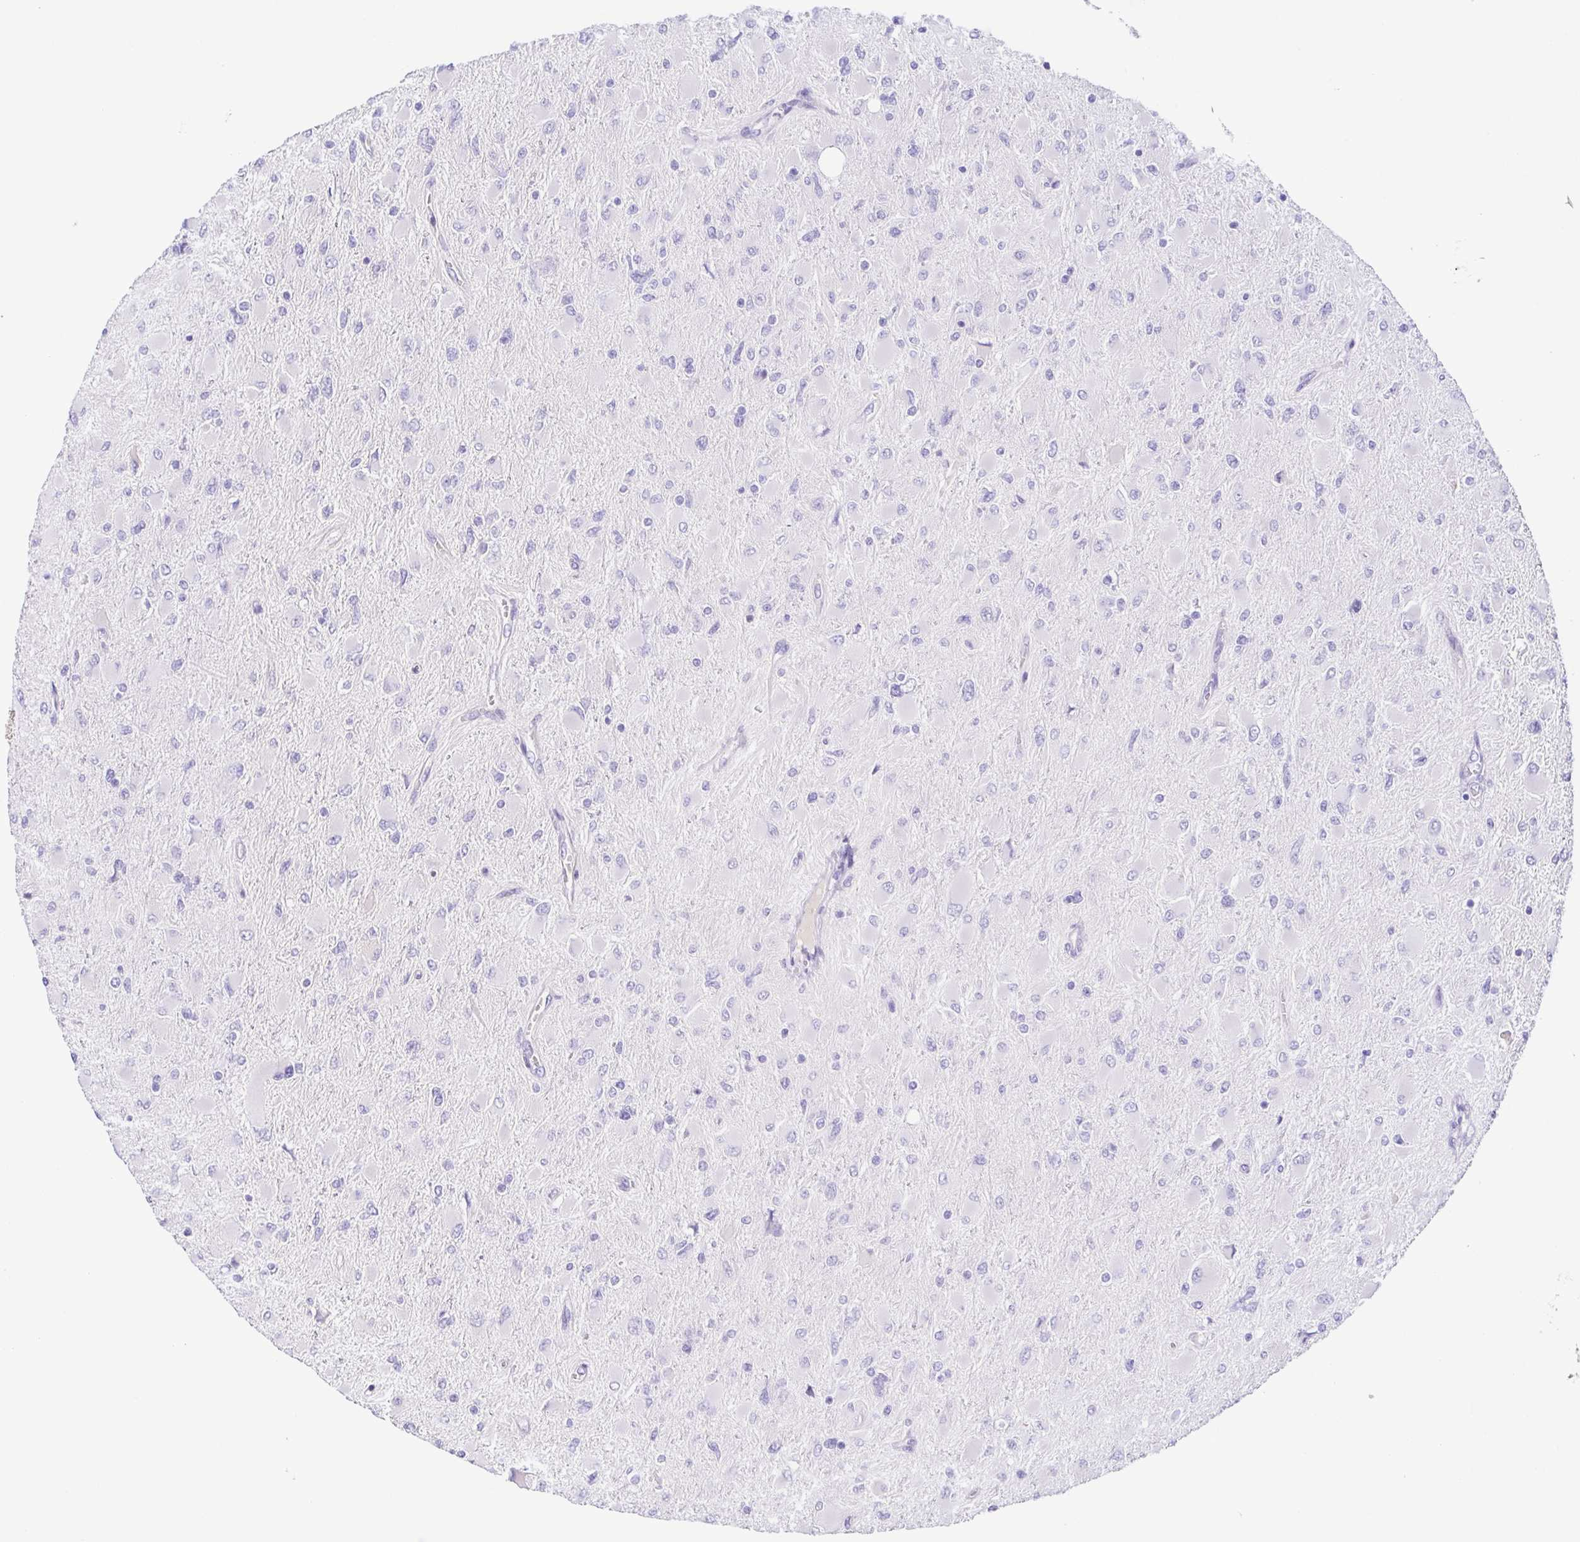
{"staining": {"intensity": "negative", "quantity": "none", "location": "none"}, "tissue": "glioma", "cell_type": "Tumor cells", "image_type": "cancer", "snomed": [{"axis": "morphology", "description": "Glioma, malignant, High grade"}, {"axis": "topography", "description": "Cerebral cortex"}], "caption": "Micrograph shows no protein expression in tumor cells of glioma tissue.", "gene": "A1BG", "patient": {"sex": "female", "age": 36}}